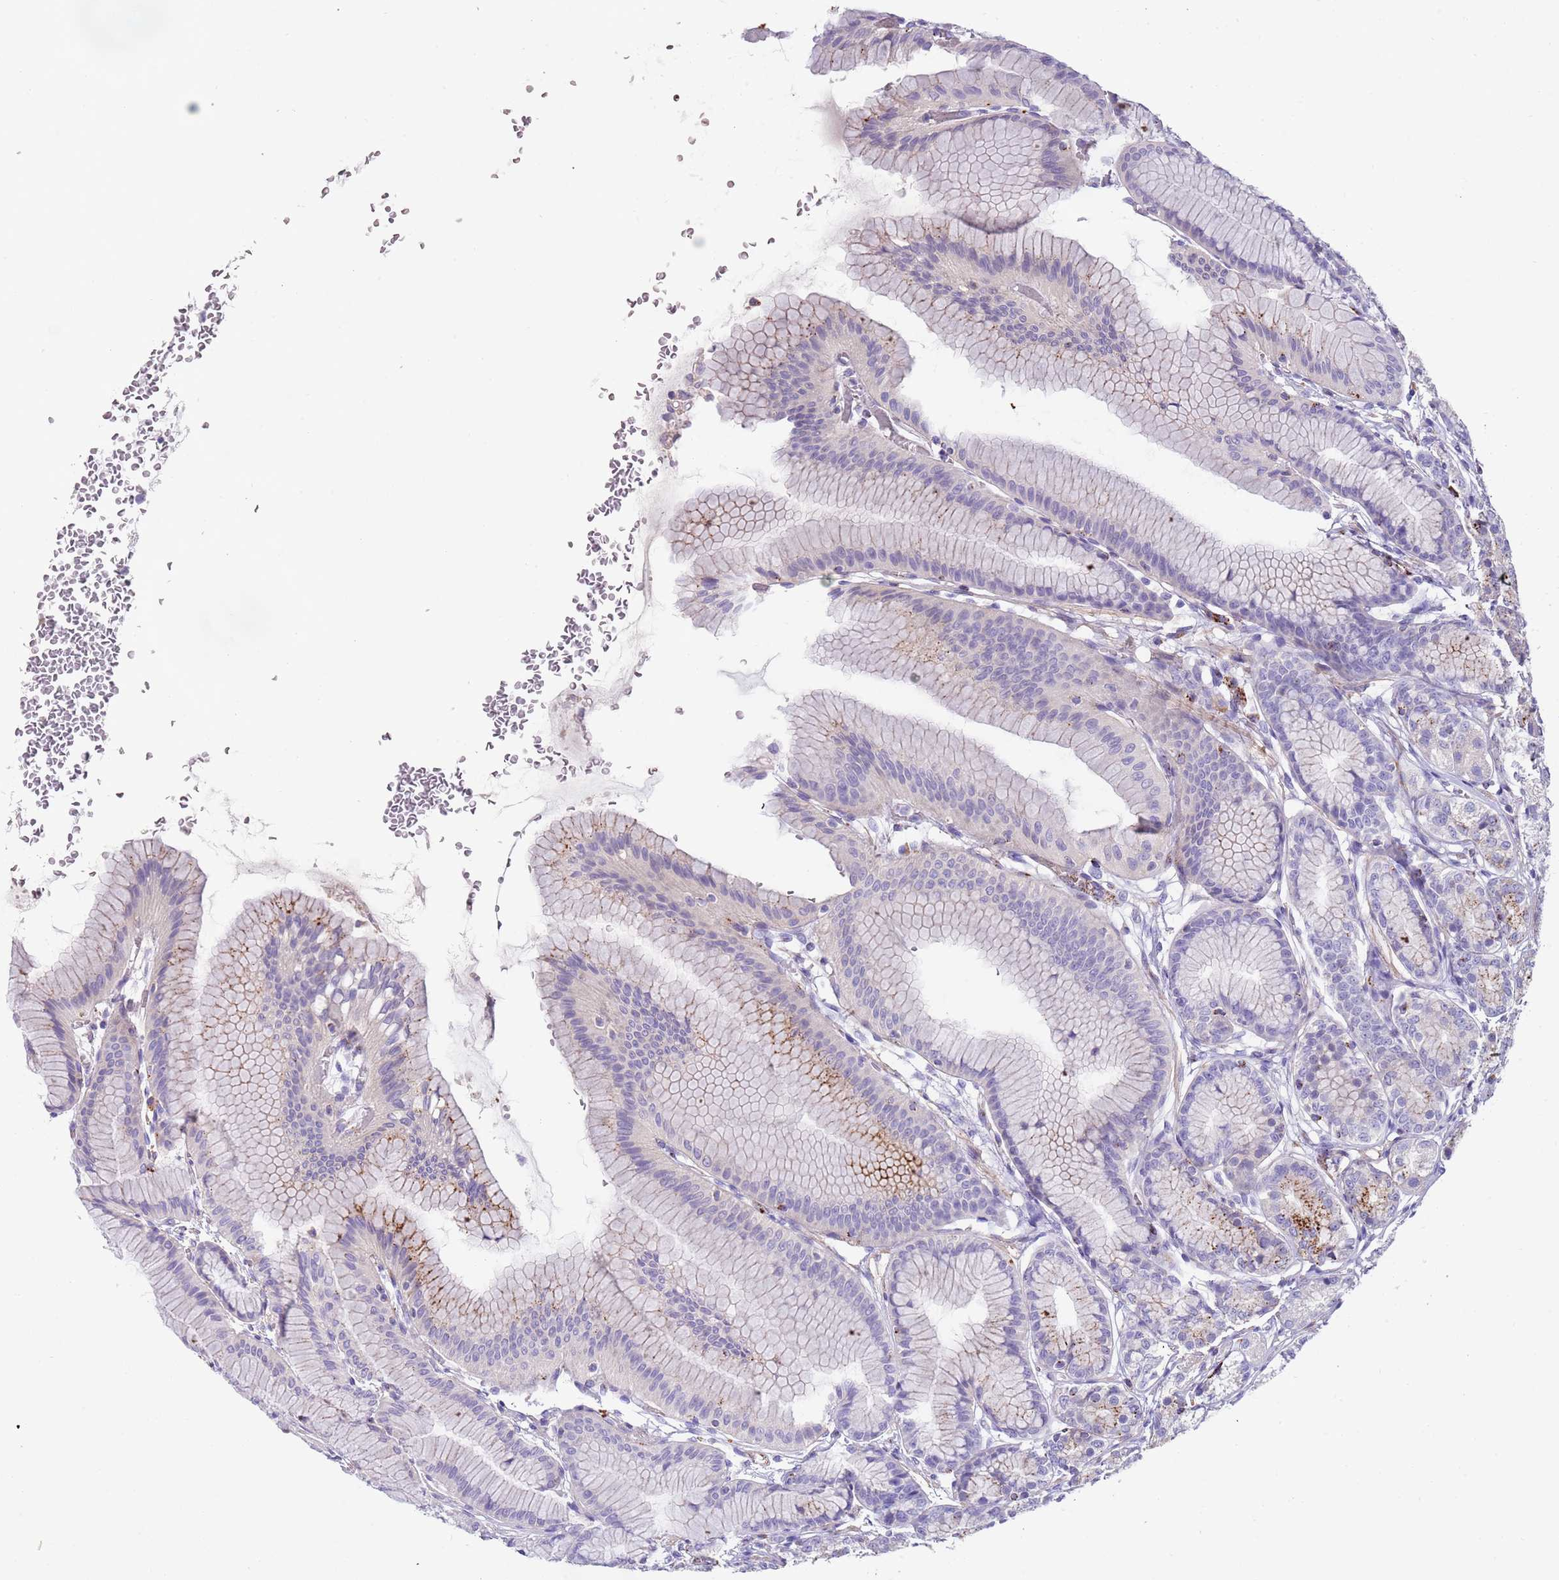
{"staining": {"intensity": "moderate", "quantity": "<25%", "location": "cytoplasmic/membranous"}, "tissue": "stomach", "cell_type": "Glandular cells", "image_type": "normal", "snomed": [{"axis": "morphology", "description": "Normal tissue, NOS"}, {"axis": "morphology", "description": "Adenocarcinoma, NOS"}, {"axis": "morphology", "description": "Adenocarcinoma, High grade"}, {"axis": "topography", "description": "Stomach, upper"}, {"axis": "topography", "description": "Stomach"}], "caption": "Protein expression analysis of benign stomach displays moderate cytoplasmic/membranous staining in approximately <25% of glandular cells.", "gene": "LRRN3", "patient": {"sex": "female", "age": 65}}